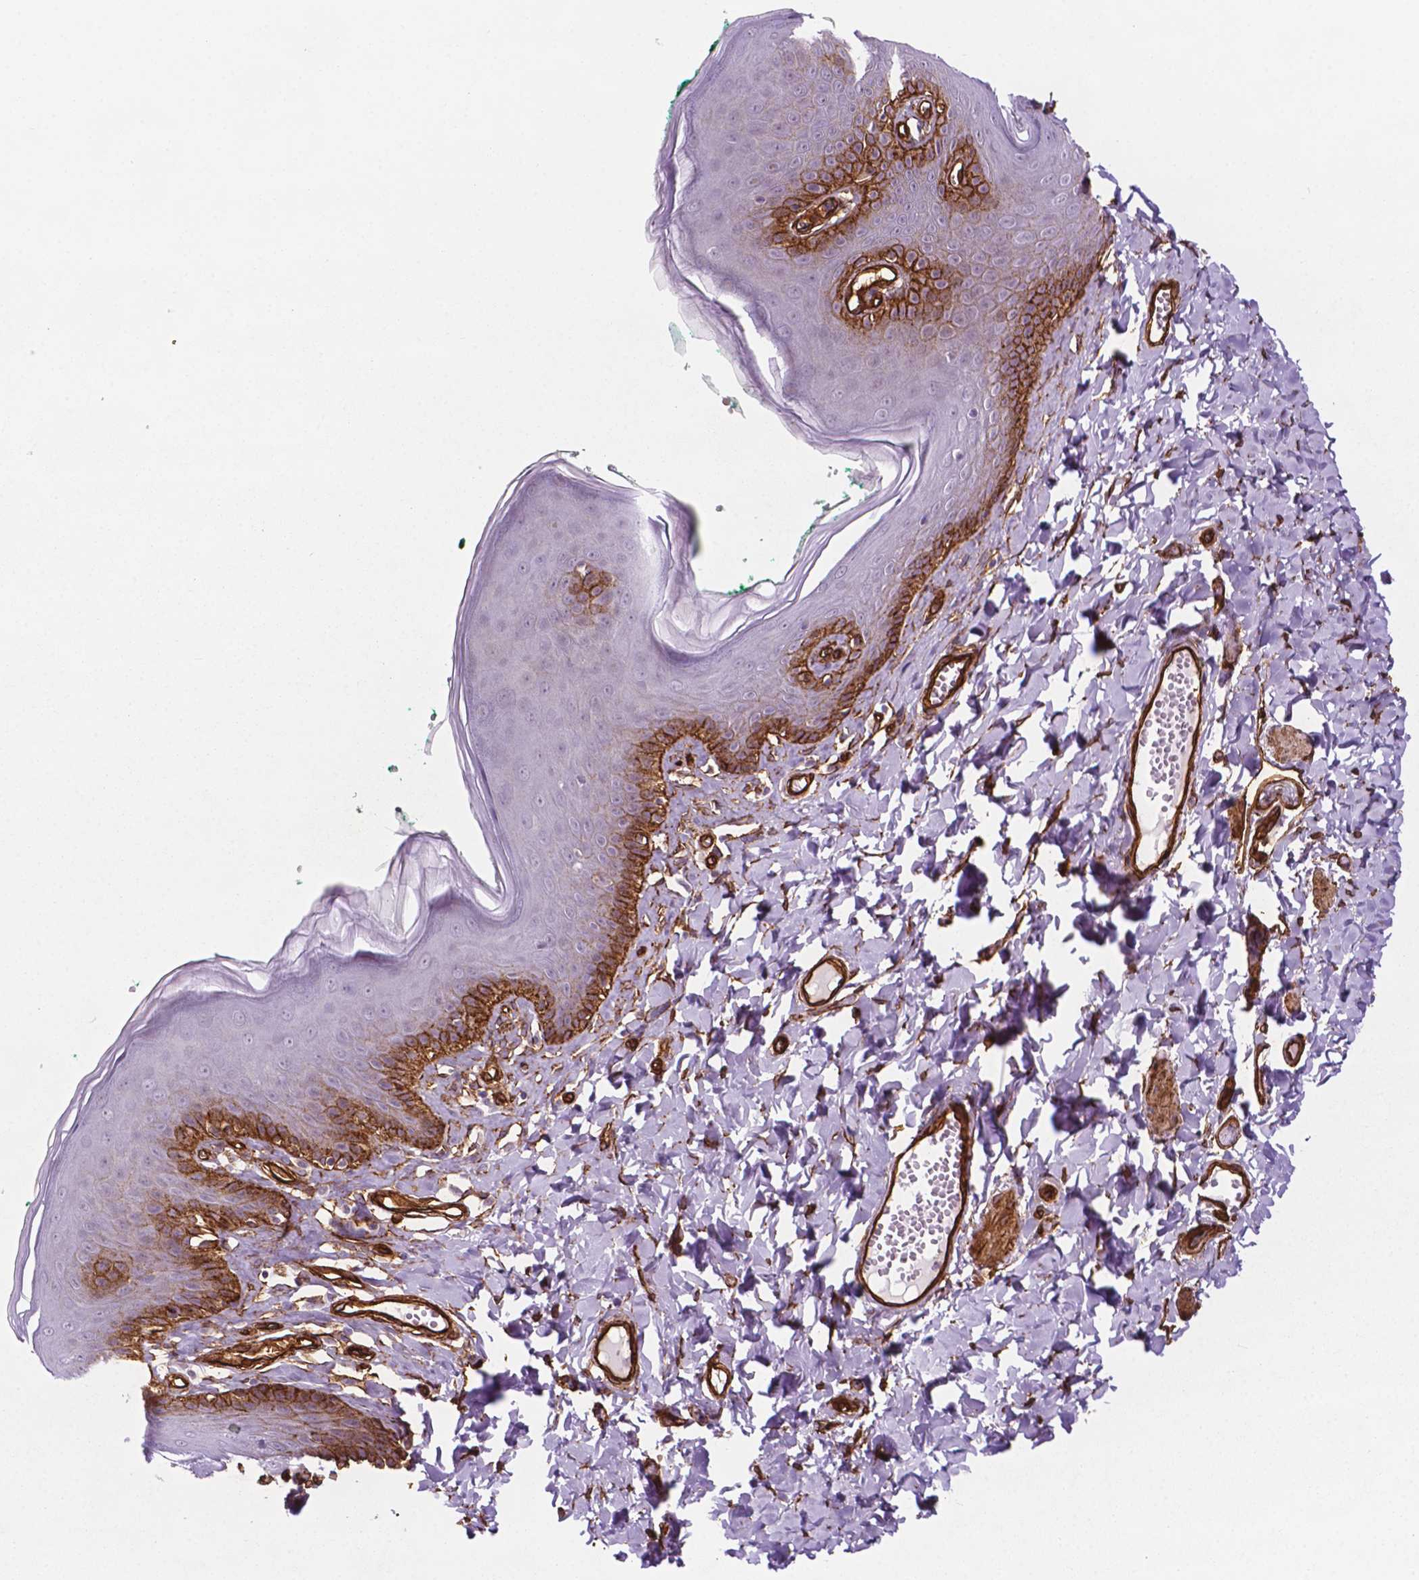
{"staining": {"intensity": "strong", "quantity": "25%-75%", "location": "cytoplasmic/membranous"}, "tissue": "skin", "cell_type": "Epidermal cells", "image_type": "normal", "snomed": [{"axis": "morphology", "description": "Normal tissue, NOS"}, {"axis": "topography", "description": "Vulva"}, {"axis": "topography", "description": "Peripheral nerve tissue"}], "caption": "Normal skin was stained to show a protein in brown. There is high levels of strong cytoplasmic/membranous staining in about 25%-75% of epidermal cells. (Stains: DAB in brown, nuclei in blue, Microscopy: brightfield microscopy at high magnification).", "gene": "EGFL8", "patient": {"sex": "female", "age": 66}}